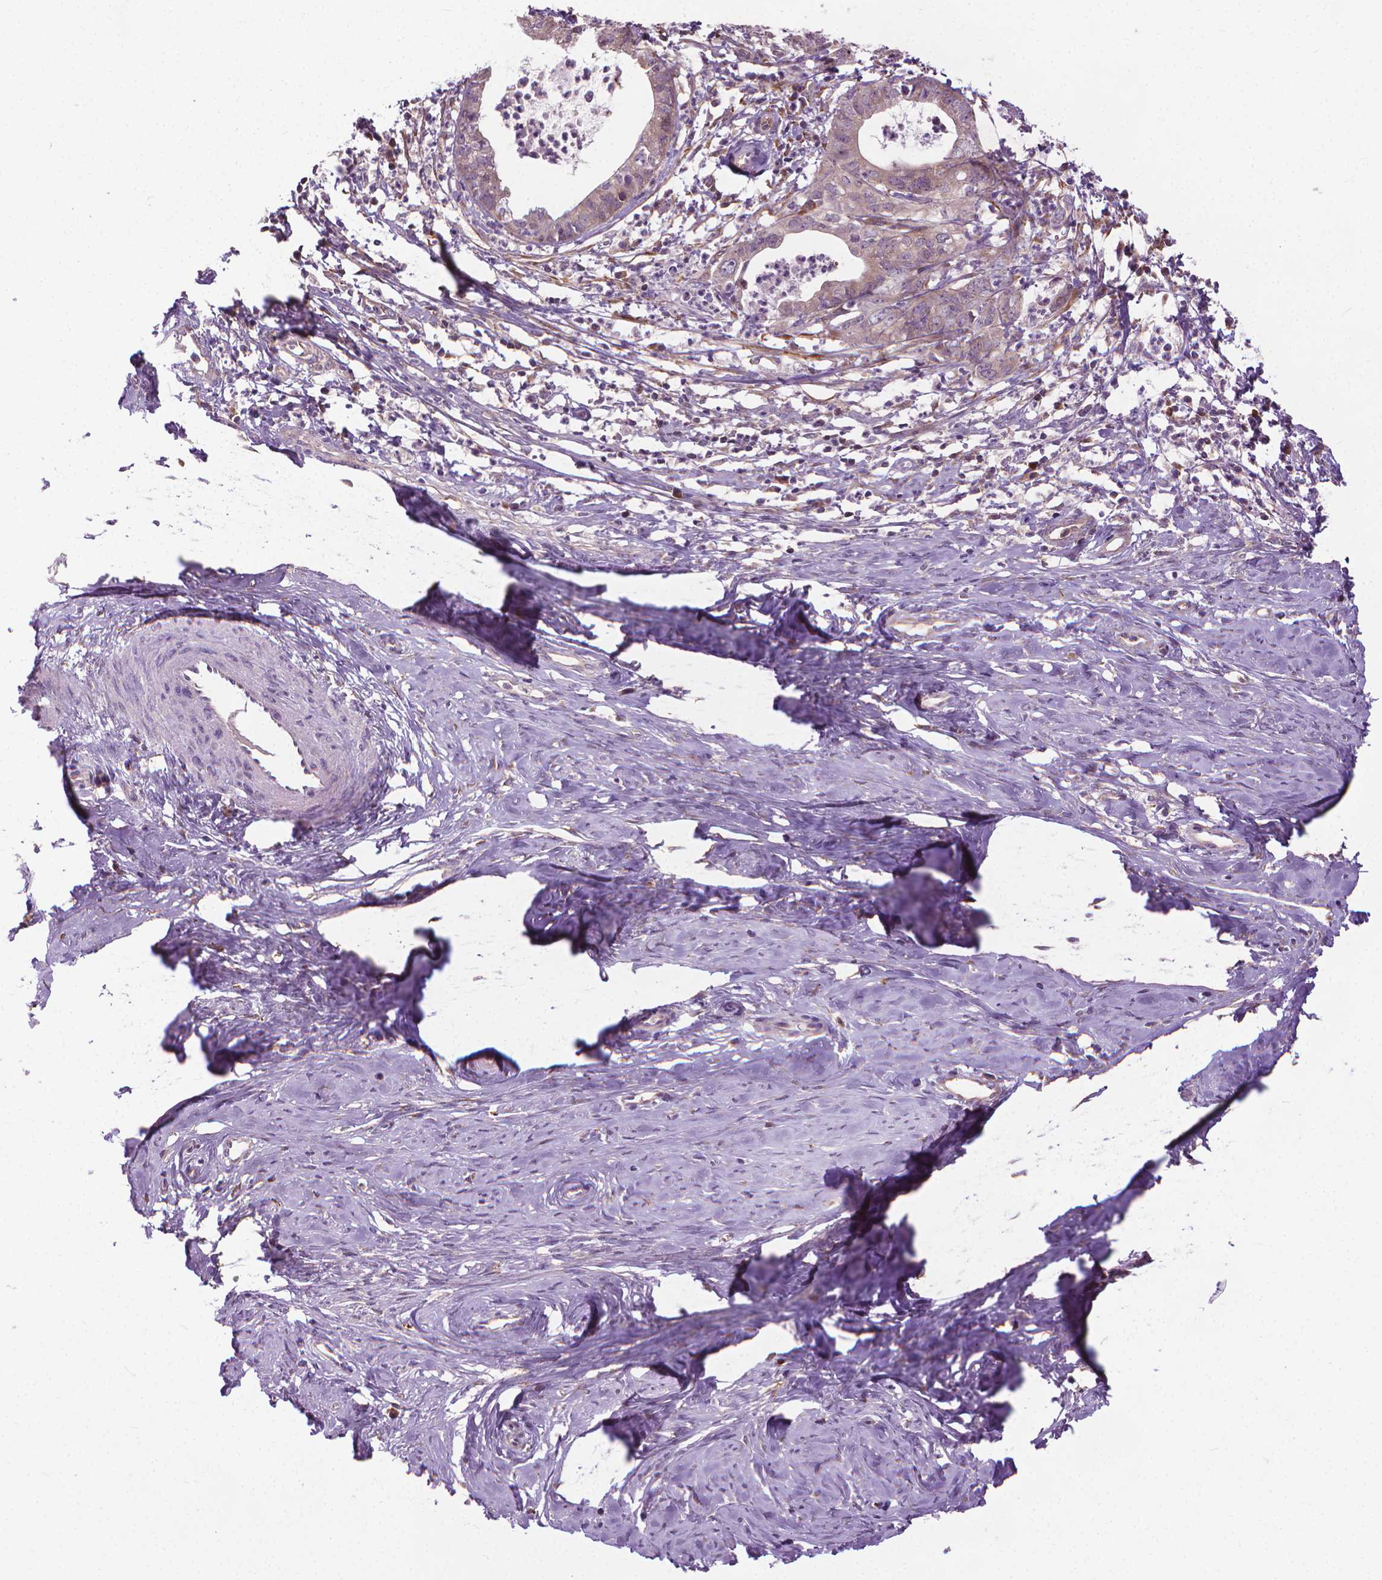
{"staining": {"intensity": "weak", "quantity": "25%-75%", "location": "cytoplasmic/membranous"}, "tissue": "cervical cancer", "cell_type": "Tumor cells", "image_type": "cancer", "snomed": [{"axis": "morphology", "description": "Normal tissue, NOS"}, {"axis": "morphology", "description": "Adenocarcinoma, NOS"}, {"axis": "topography", "description": "Cervix"}], "caption": "Protein expression analysis of human cervical adenocarcinoma reveals weak cytoplasmic/membranous expression in approximately 25%-75% of tumor cells.", "gene": "NUDT1", "patient": {"sex": "female", "age": 38}}